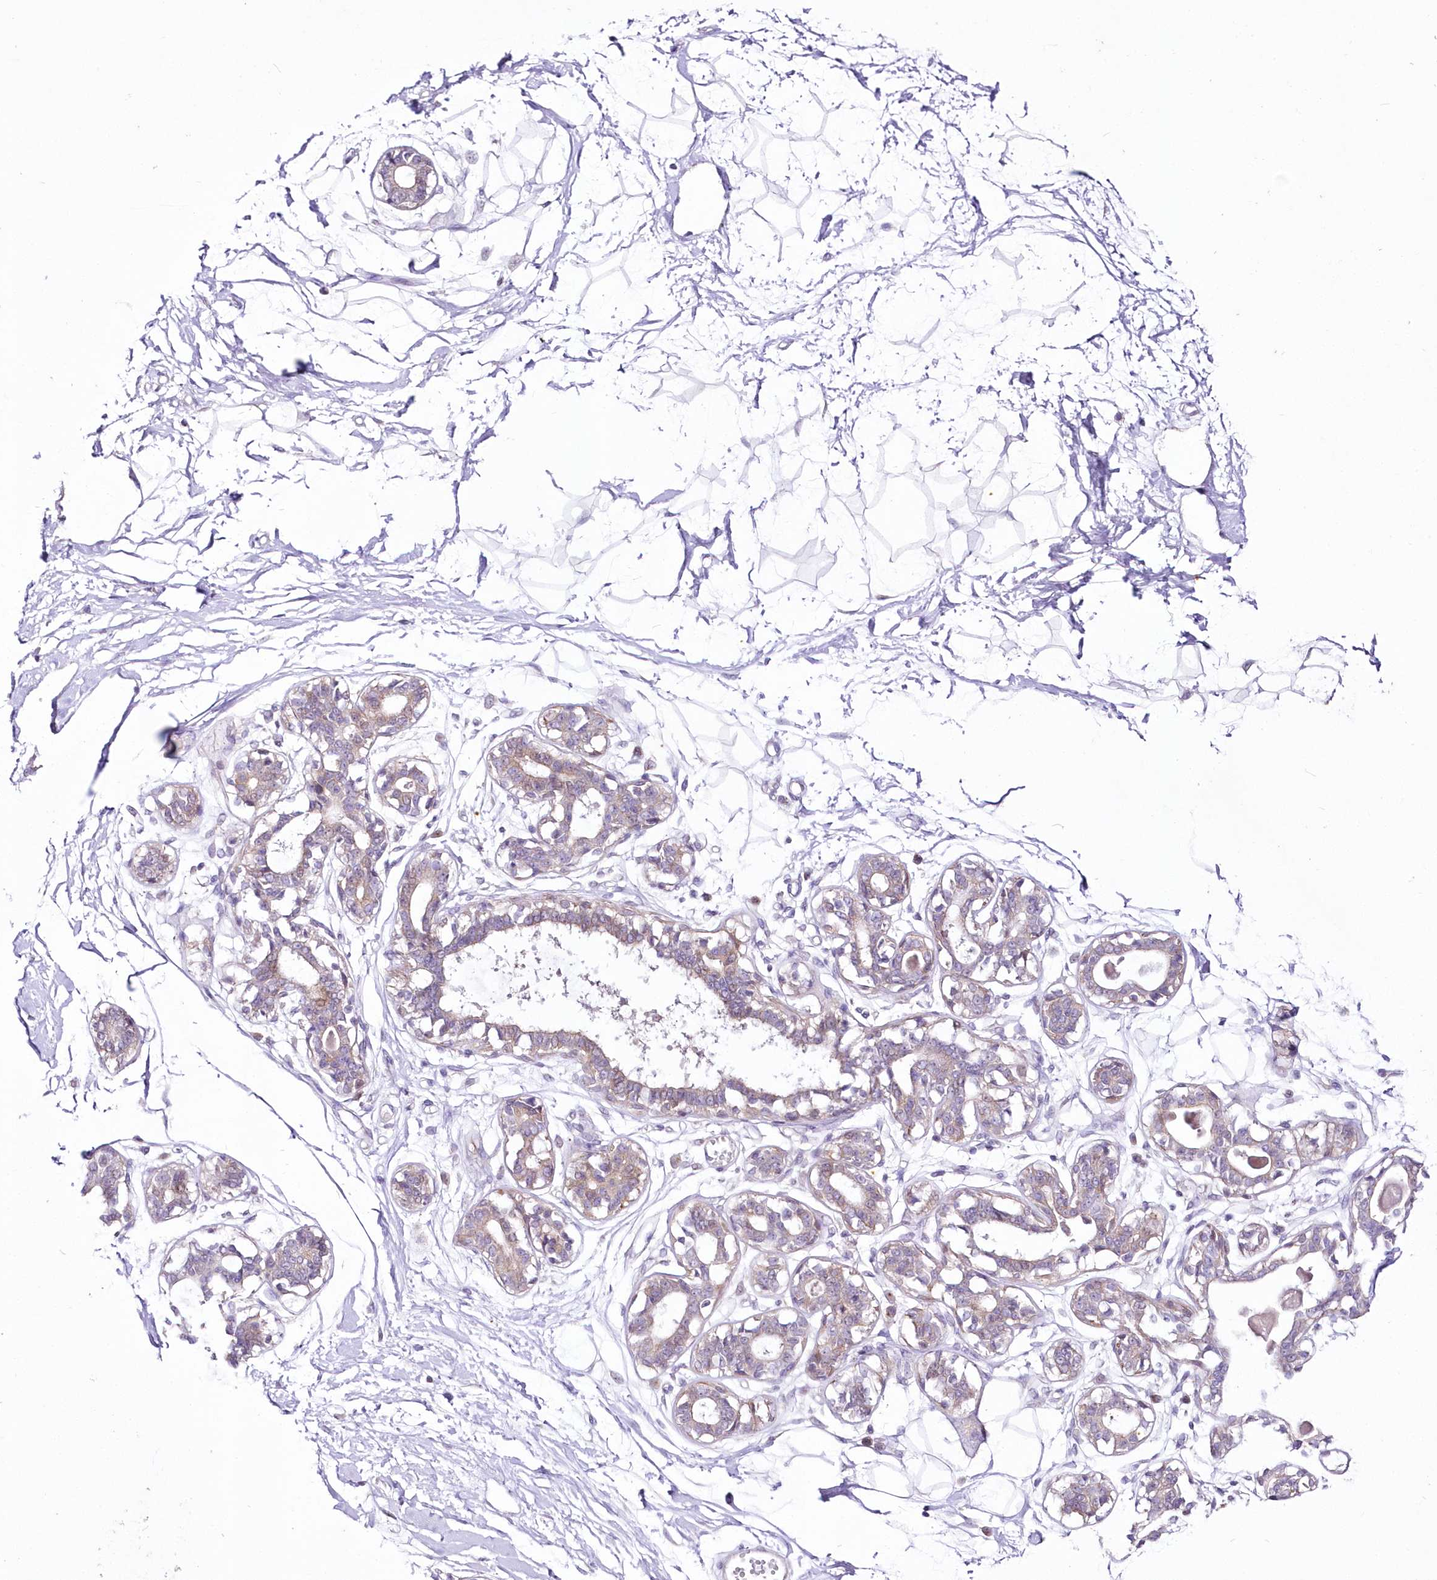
{"staining": {"intensity": "negative", "quantity": "none", "location": "none"}, "tissue": "breast", "cell_type": "Adipocytes", "image_type": "normal", "snomed": [{"axis": "morphology", "description": "Normal tissue, NOS"}, {"axis": "topography", "description": "Breast"}], "caption": "IHC image of normal breast stained for a protein (brown), which displays no positivity in adipocytes.", "gene": "FAM241B", "patient": {"sex": "female", "age": 45}}